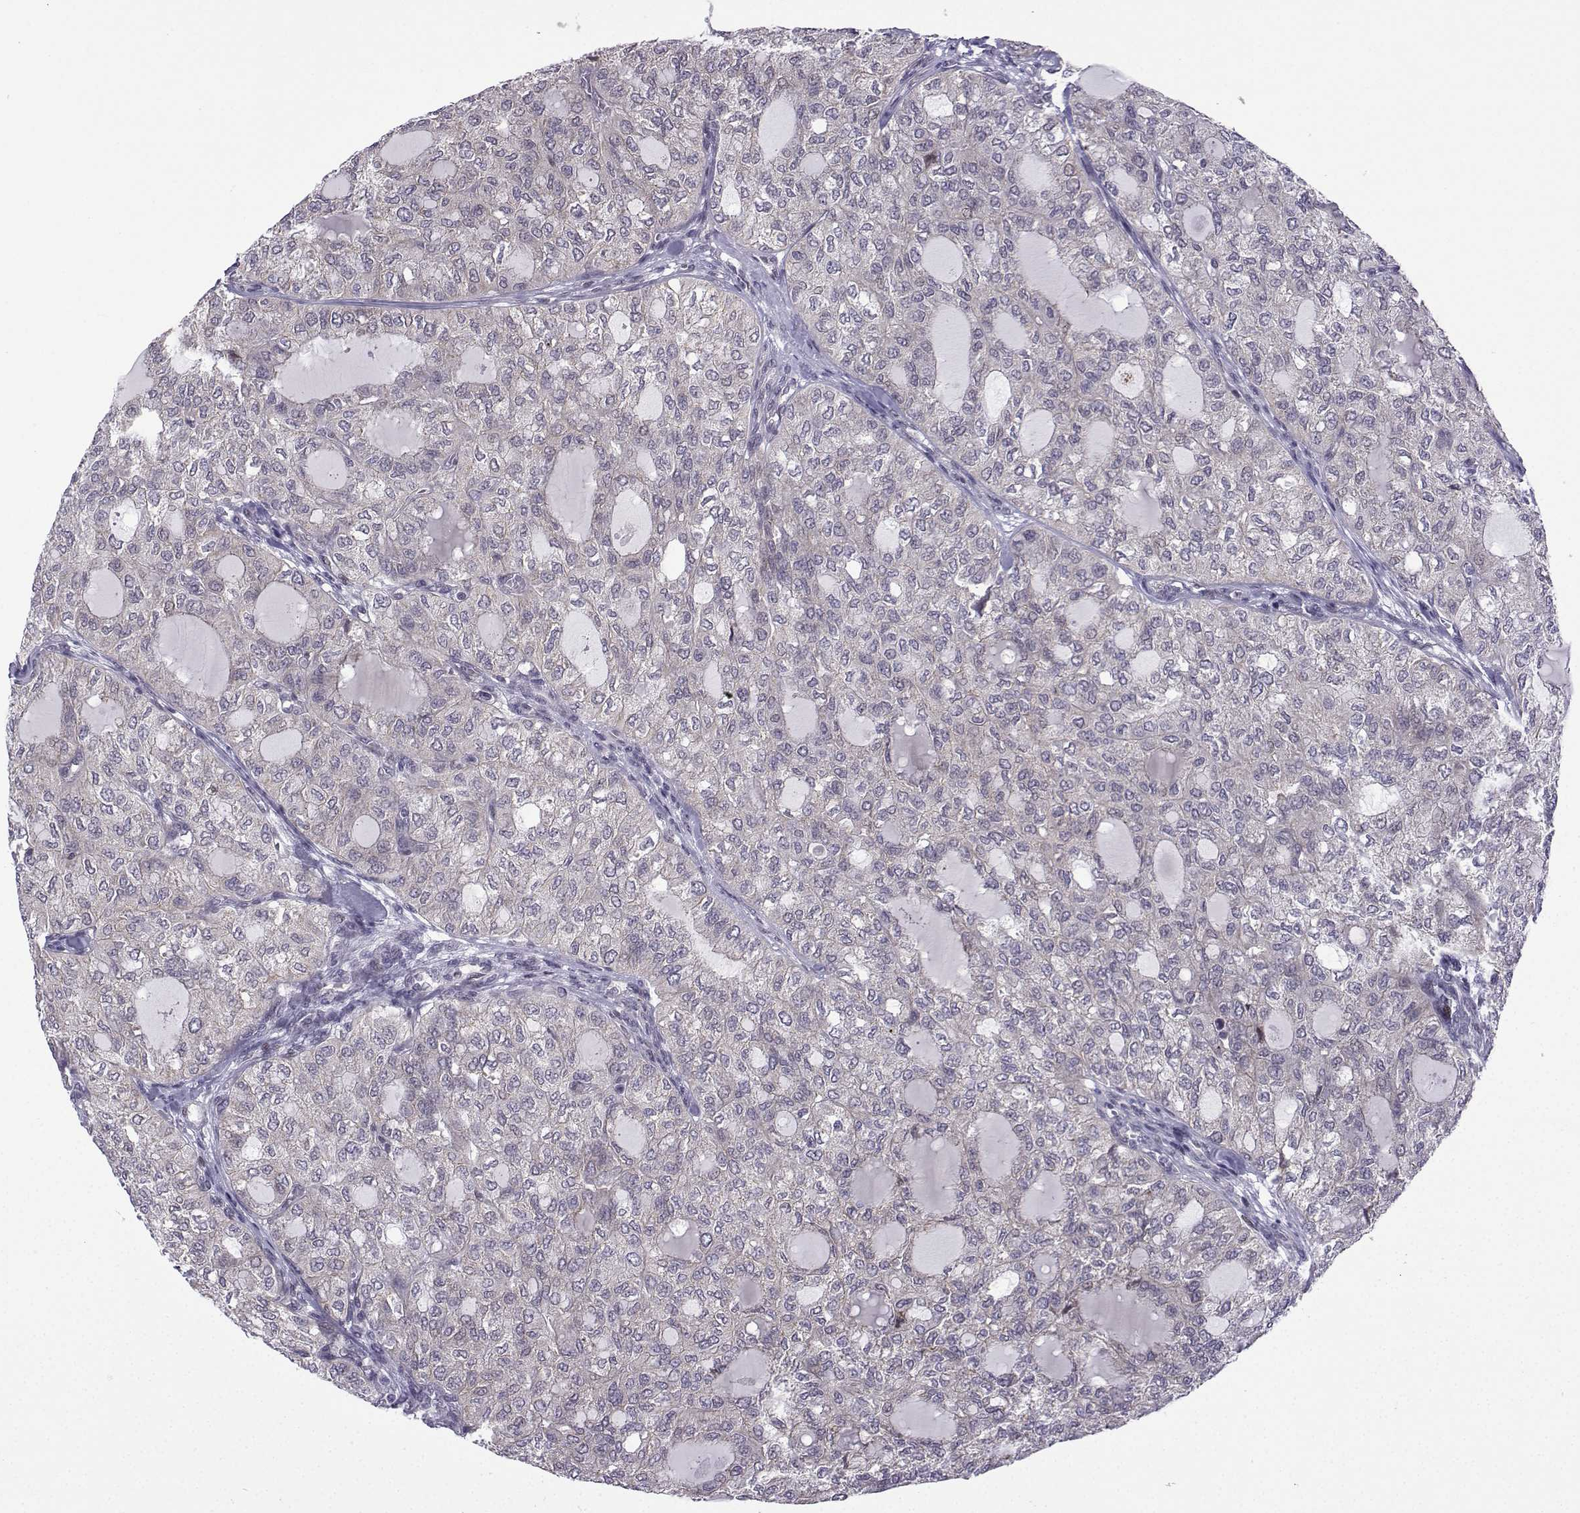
{"staining": {"intensity": "negative", "quantity": "none", "location": "none"}, "tissue": "thyroid cancer", "cell_type": "Tumor cells", "image_type": "cancer", "snomed": [{"axis": "morphology", "description": "Follicular adenoma carcinoma, NOS"}, {"axis": "topography", "description": "Thyroid gland"}], "caption": "Immunohistochemical staining of human thyroid follicular adenoma carcinoma exhibits no significant staining in tumor cells.", "gene": "FGF3", "patient": {"sex": "male", "age": 75}}